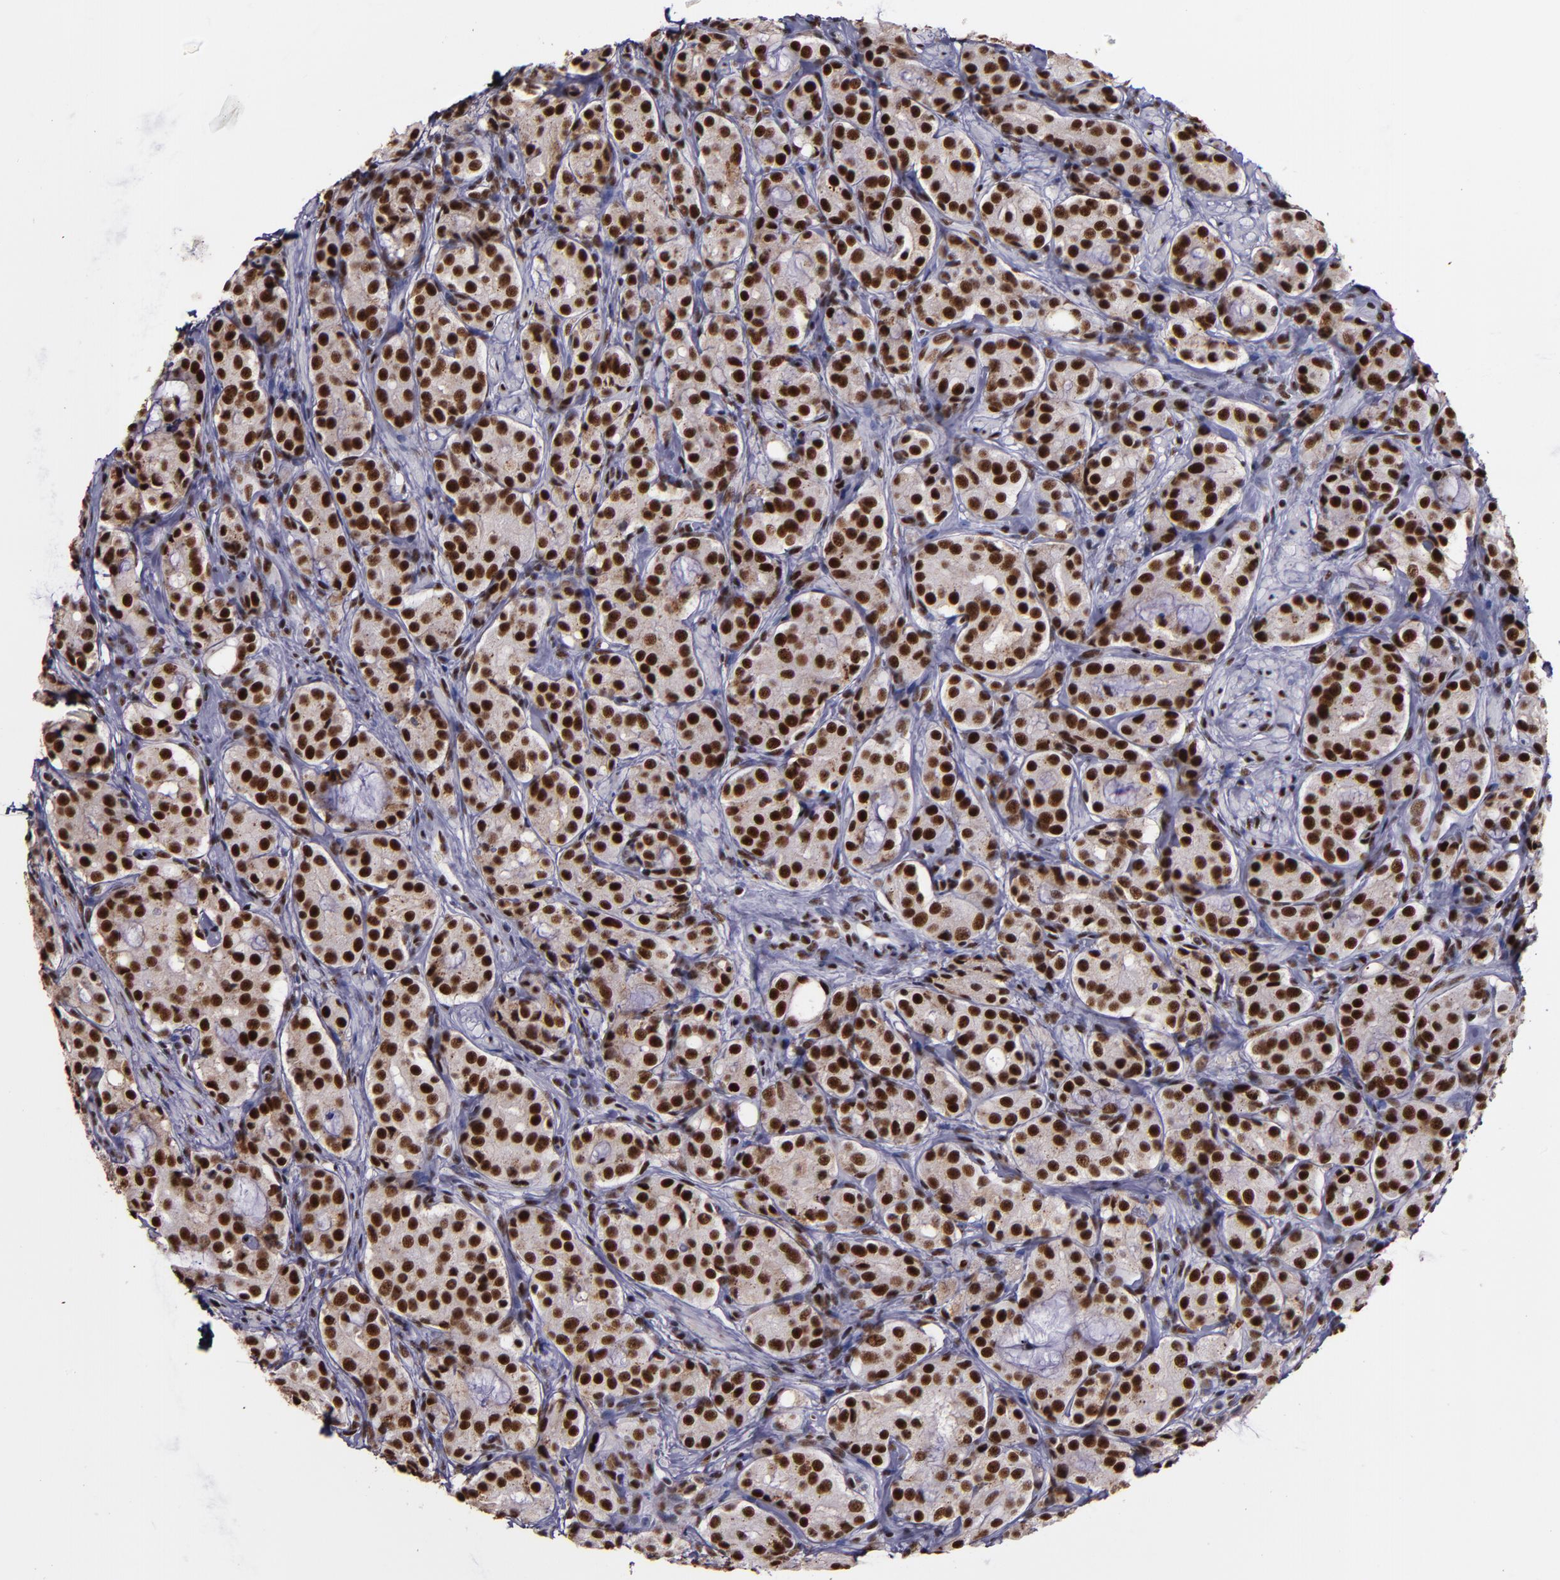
{"staining": {"intensity": "strong", "quantity": ">75%", "location": "nuclear"}, "tissue": "prostate cancer", "cell_type": "Tumor cells", "image_type": "cancer", "snomed": [{"axis": "morphology", "description": "Adenocarcinoma, High grade"}, {"axis": "topography", "description": "Prostate"}], "caption": "A photomicrograph of human prostate cancer stained for a protein reveals strong nuclear brown staining in tumor cells. (brown staining indicates protein expression, while blue staining denotes nuclei).", "gene": "PPP4R3A", "patient": {"sex": "male", "age": 72}}